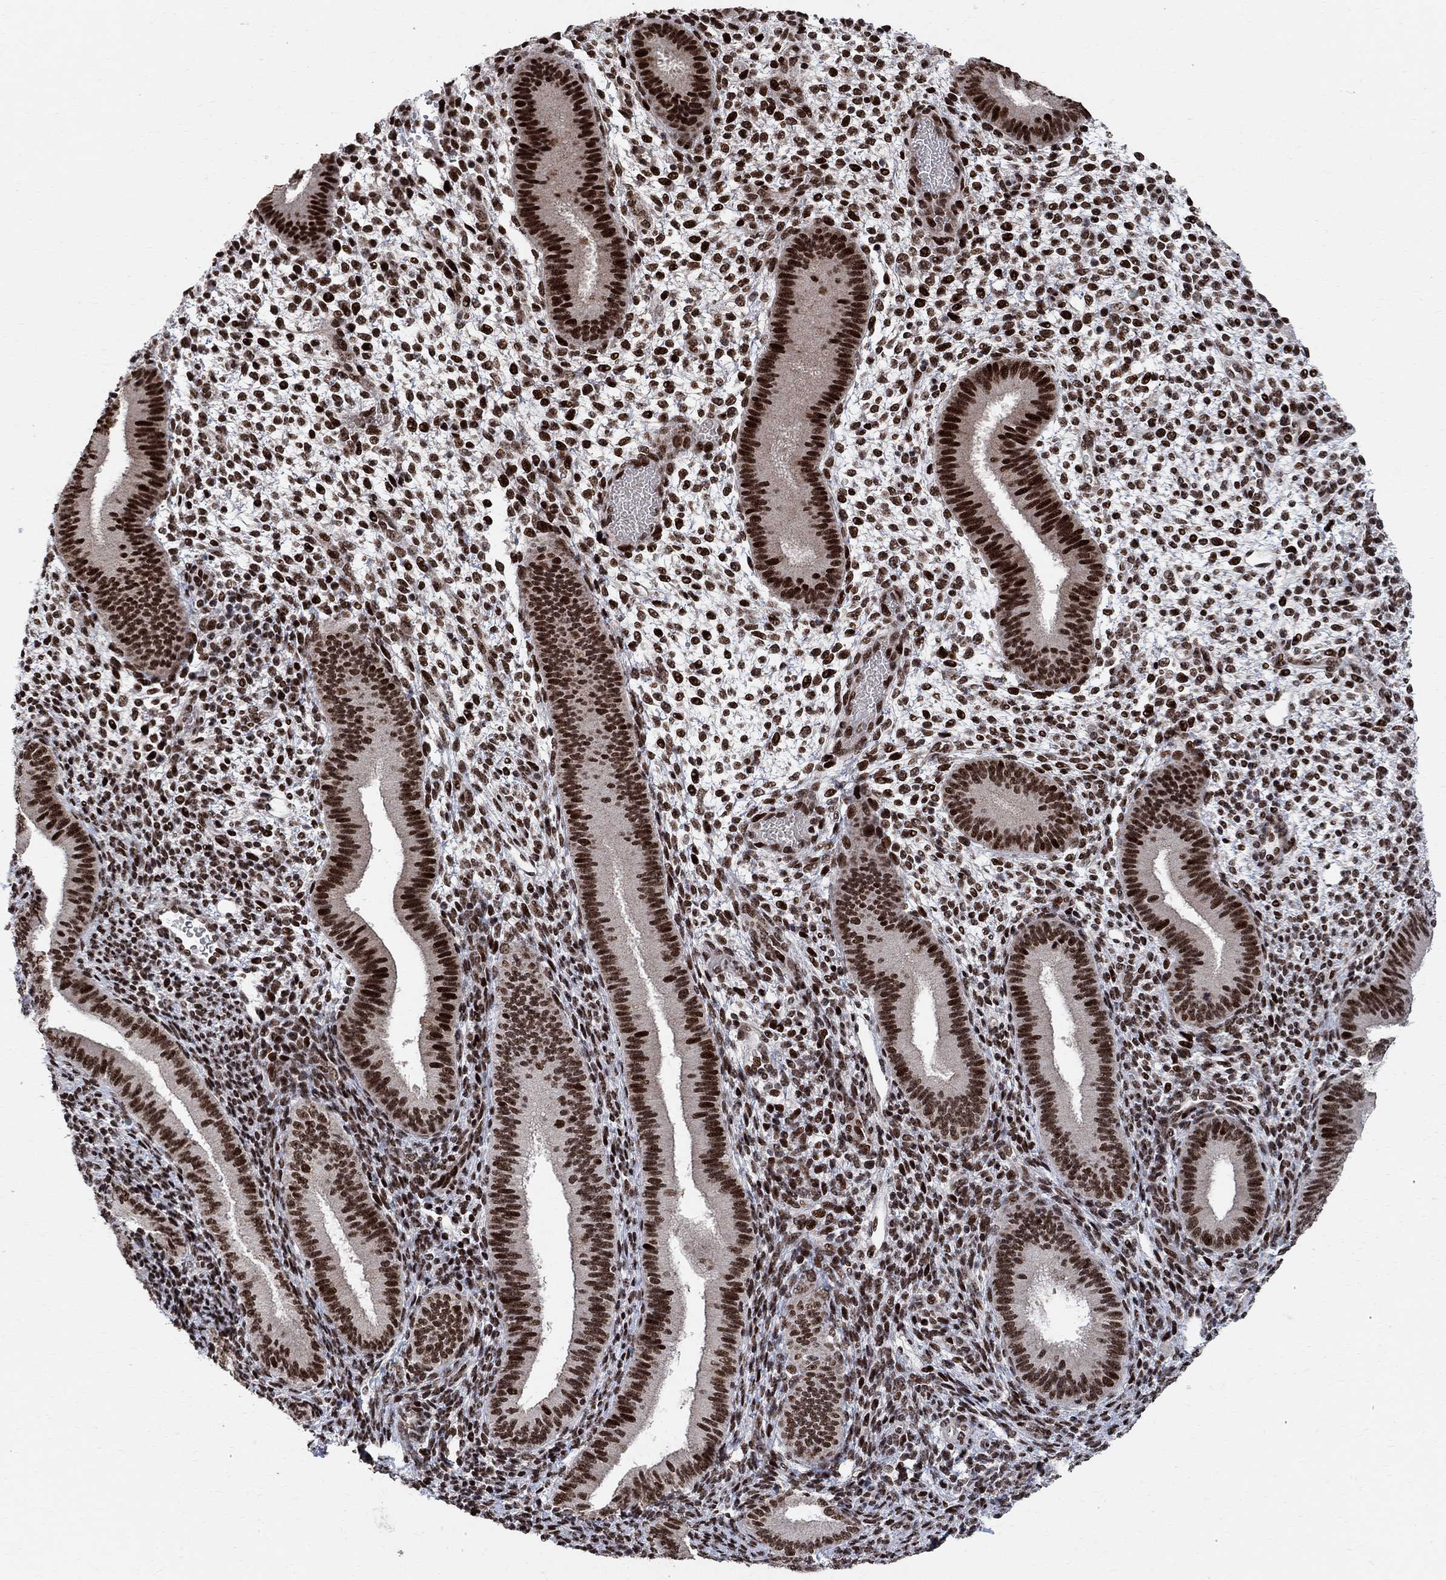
{"staining": {"intensity": "strong", "quantity": ">75%", "location": "nuclear"}, "tissue": "endometrium", "cell_type": "Cells in endometrial stroma", "image_type": "normal", "snomed": [{"axis": "morphology", "description": "Normal tissue, NOS"}, {"axis": "topography", "description": "Endometrium"}], "caption": "Immunohistochemical staining of normal endometrium reveals strong nuclear protein positivity in approximately >75% of cells in endometrial stroma. (DAB IHC with brightfield microscopy, high magnification).", "gene": "E4F1", "patient": {"sex": "female", "age": 39}}